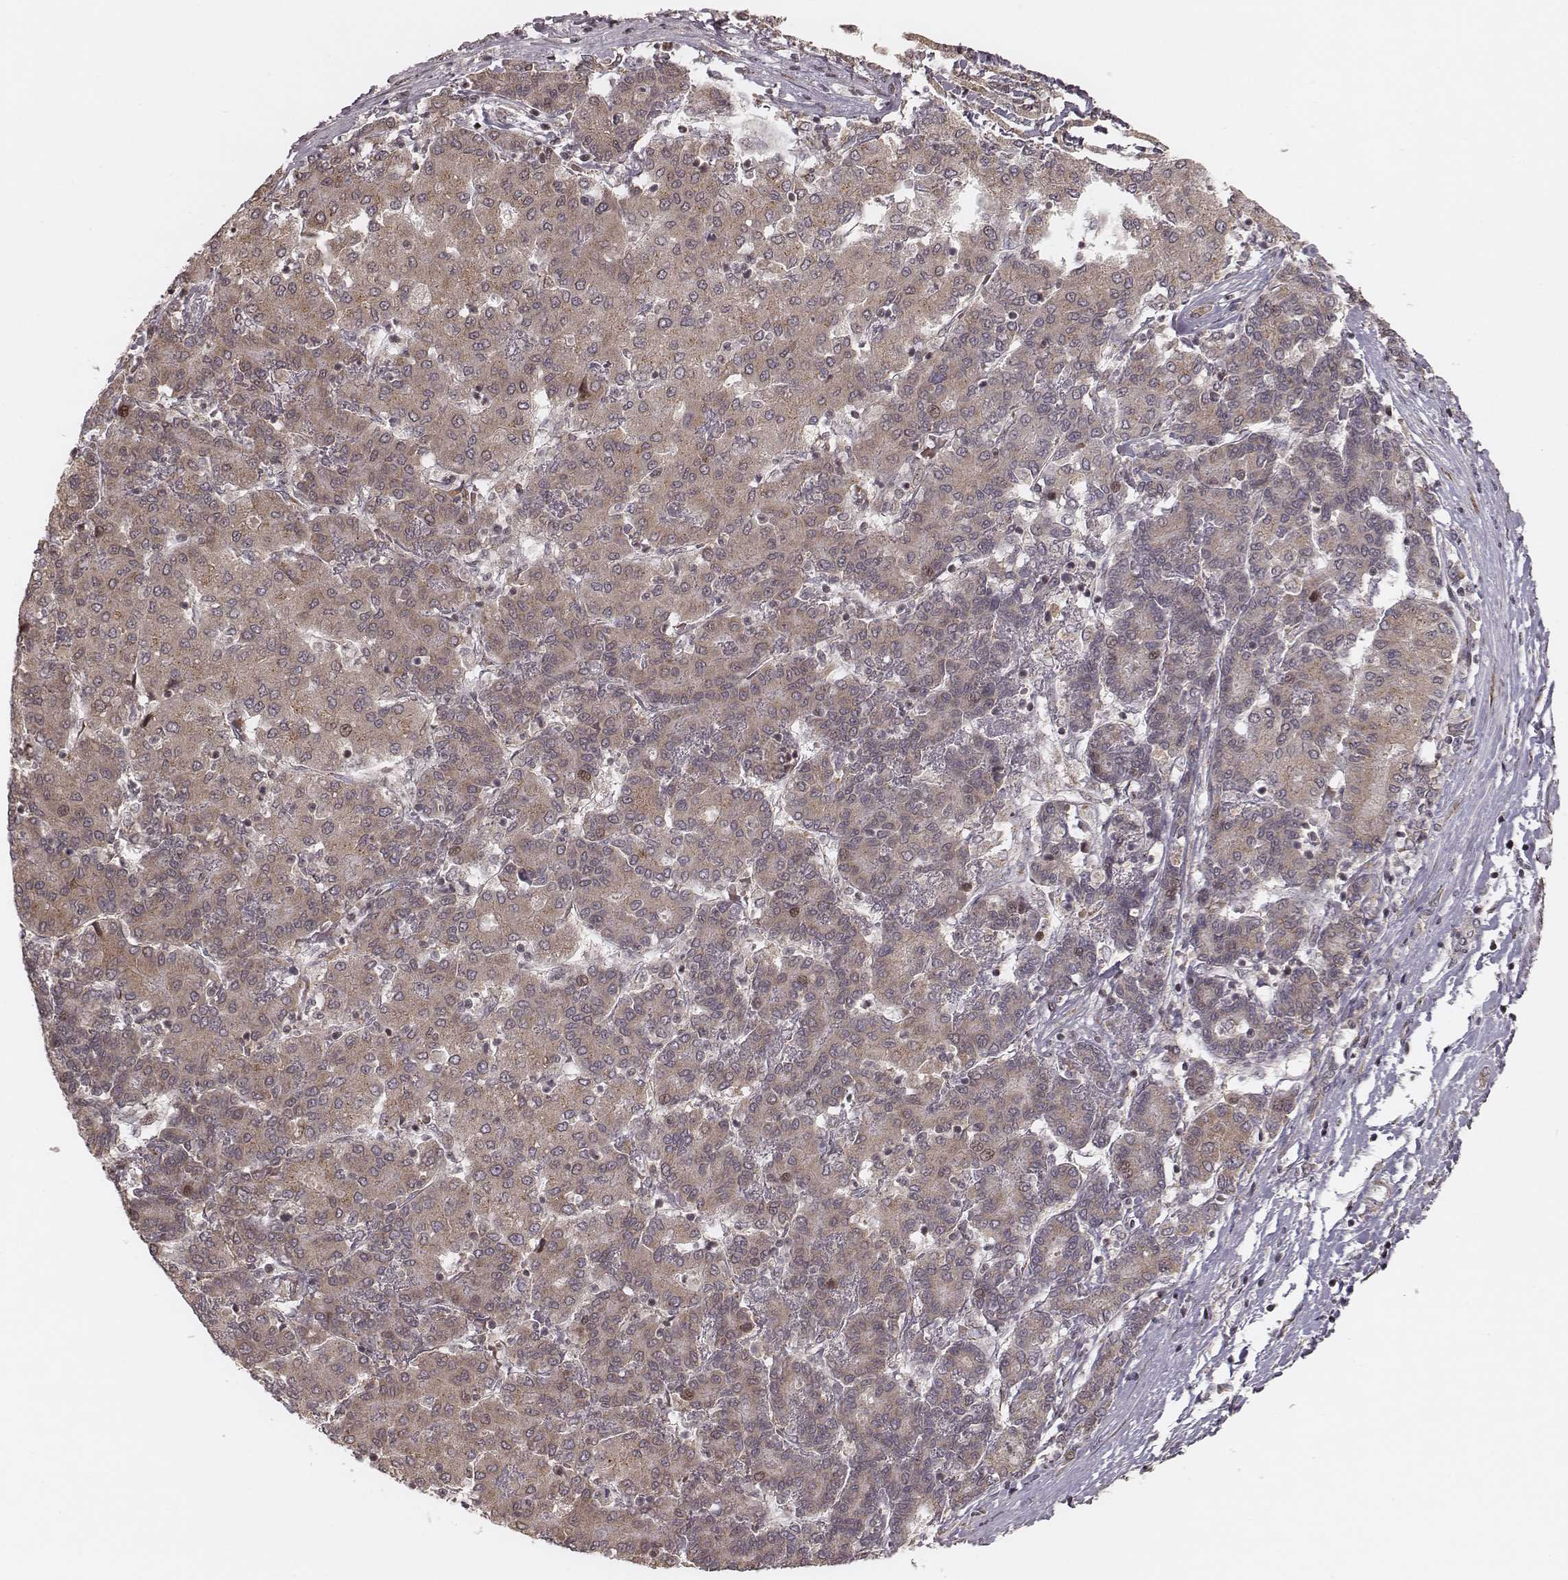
{"staining": {"intensity": "moderate", "quantity": ">75%", "location": "cytoplasmic/membranous"}, "tissue": "liver cancer", "cell_type": "Tumor cells", "image_type": "cancer", "snomed": [{"axis": "morphology", "description": "Carcinoma, Hepatocellular, NOS"}, {"axis": "topography", "description": "Liver"}], "caption": "The immunohistochemical stain highlights moderate cytoplasmic/membranous staining in tumor cells of liver cancer (hepatocellular carcinoma) tissue. (DAB (3,3'-diaminobenzidine) IHC with brightfield microscopy, high magnification).", "gene": "MYO19", "patient": {"sex": "male", "age": 65}}